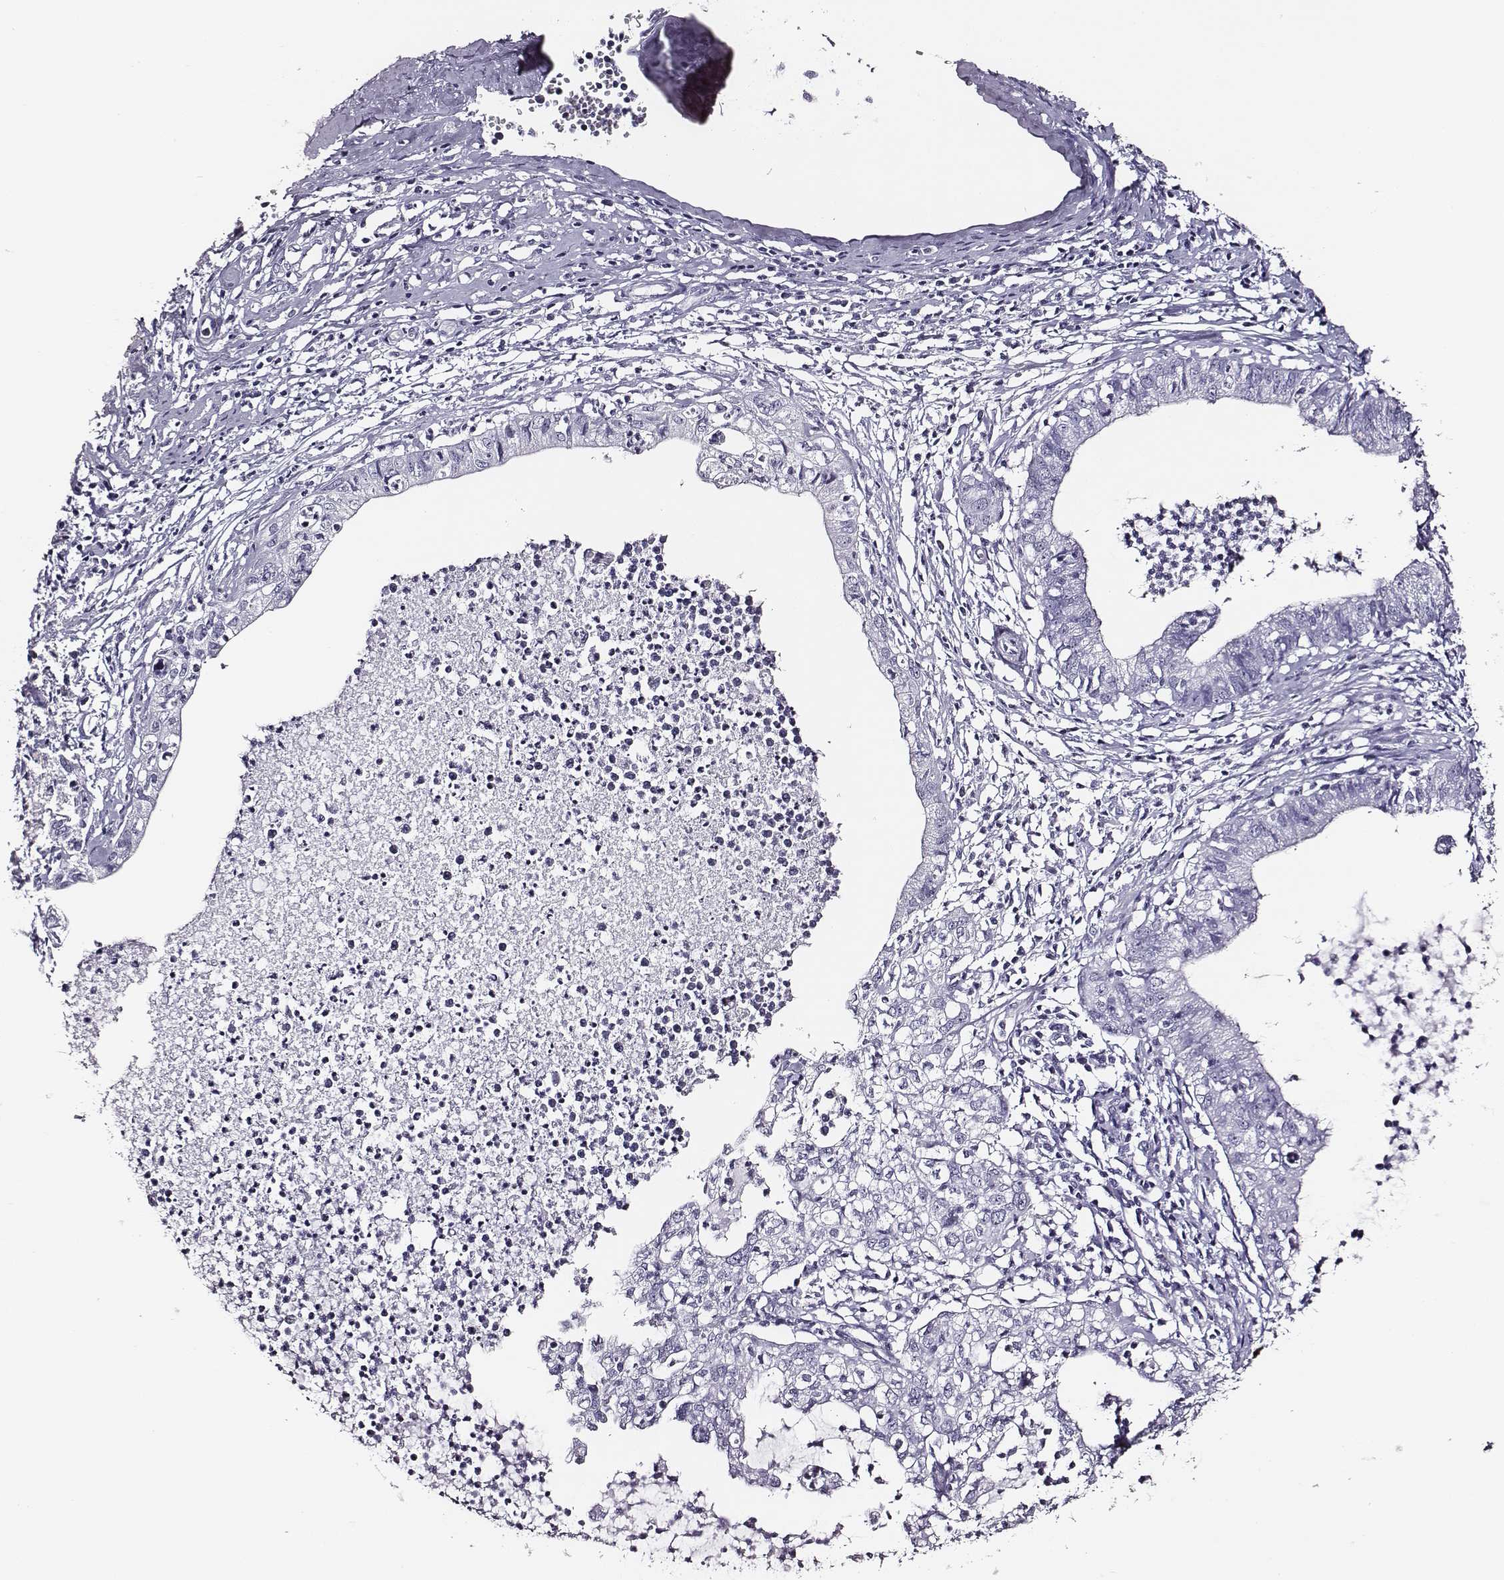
{"staining": {"intensity": "negative", "quantity": "none", "location": "none"}, "tissue": "cervical cancer", "cell_type": "Tumor cells", "image_type": "cancer", "snomed": [{"axis": "morphology", "description": "Normal tissue, NOS"}, {"axis": "morphology", "description": "Adenocarcinoma, NOS"}, {"axis": "topography", "description": "Cervix"}], "caption": "This is an IHC micrograph of human adenocarcinoma (cervical). There is no expression in tumor cells.", "gene": "DPEP1", "patient": {"sex": "female", "age": 38}}